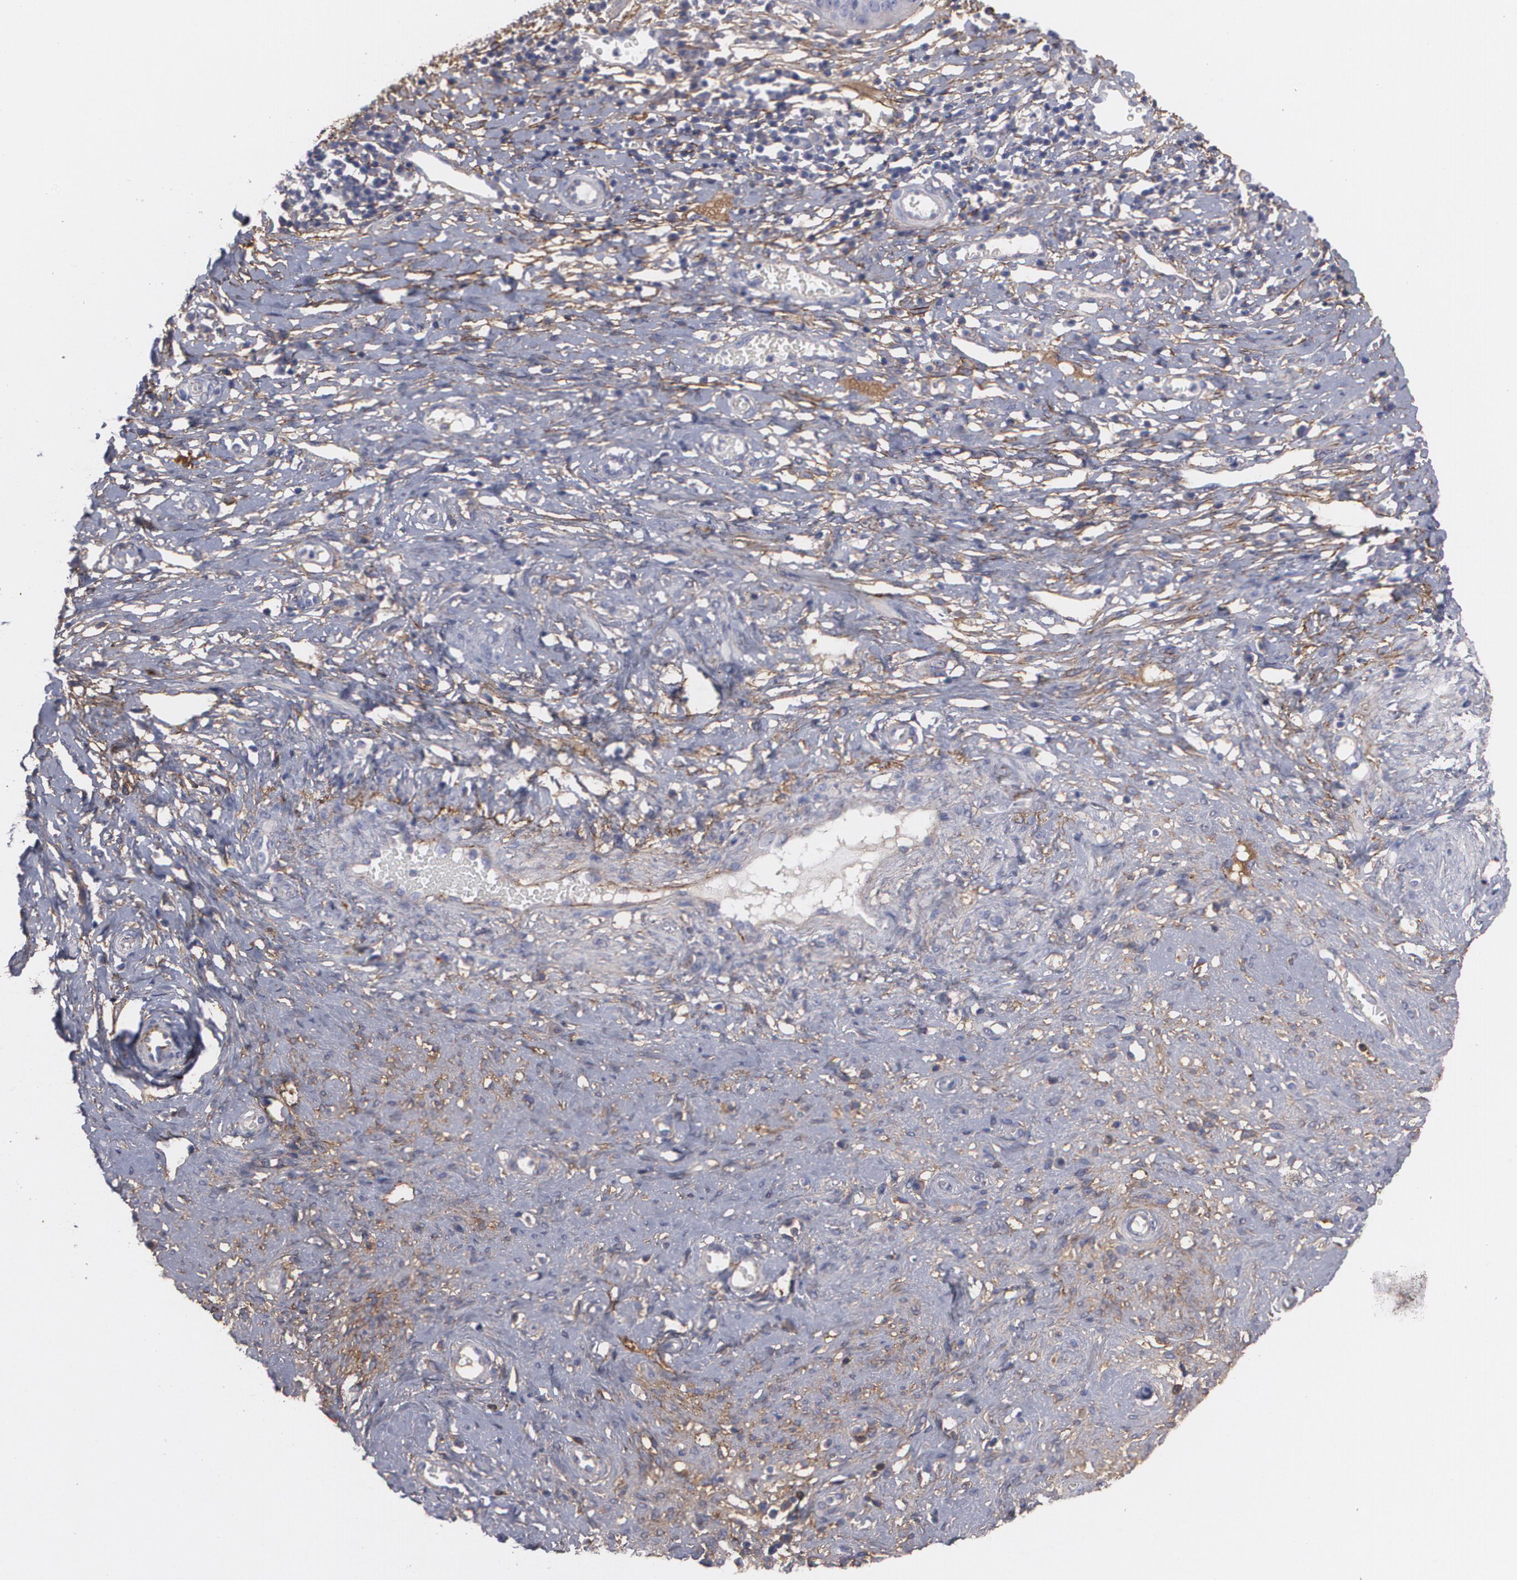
{"staining": {"intensity": "negative", "quantity": "none", "location": "none"}, "tissue": "cervical cancer", "cell_type": "Tumor cells", "image_type": "cancer", "snomed": [{"axis": "morphology", "description": "Normal tissue, NOS"}, {"axis": "morphology", "description": "Squamous cell carcinoma, NOS"}, {"axis": "topography", "description": "Cervix"}], "caption": "Immunohistochemistry histopathology image of squamous cell carcinoma (cervical) stained for a protein (brown), which shows no expression in tumor cells.", "gene": "FBLN1", "patient": {"sex": "female", "age": 39}}